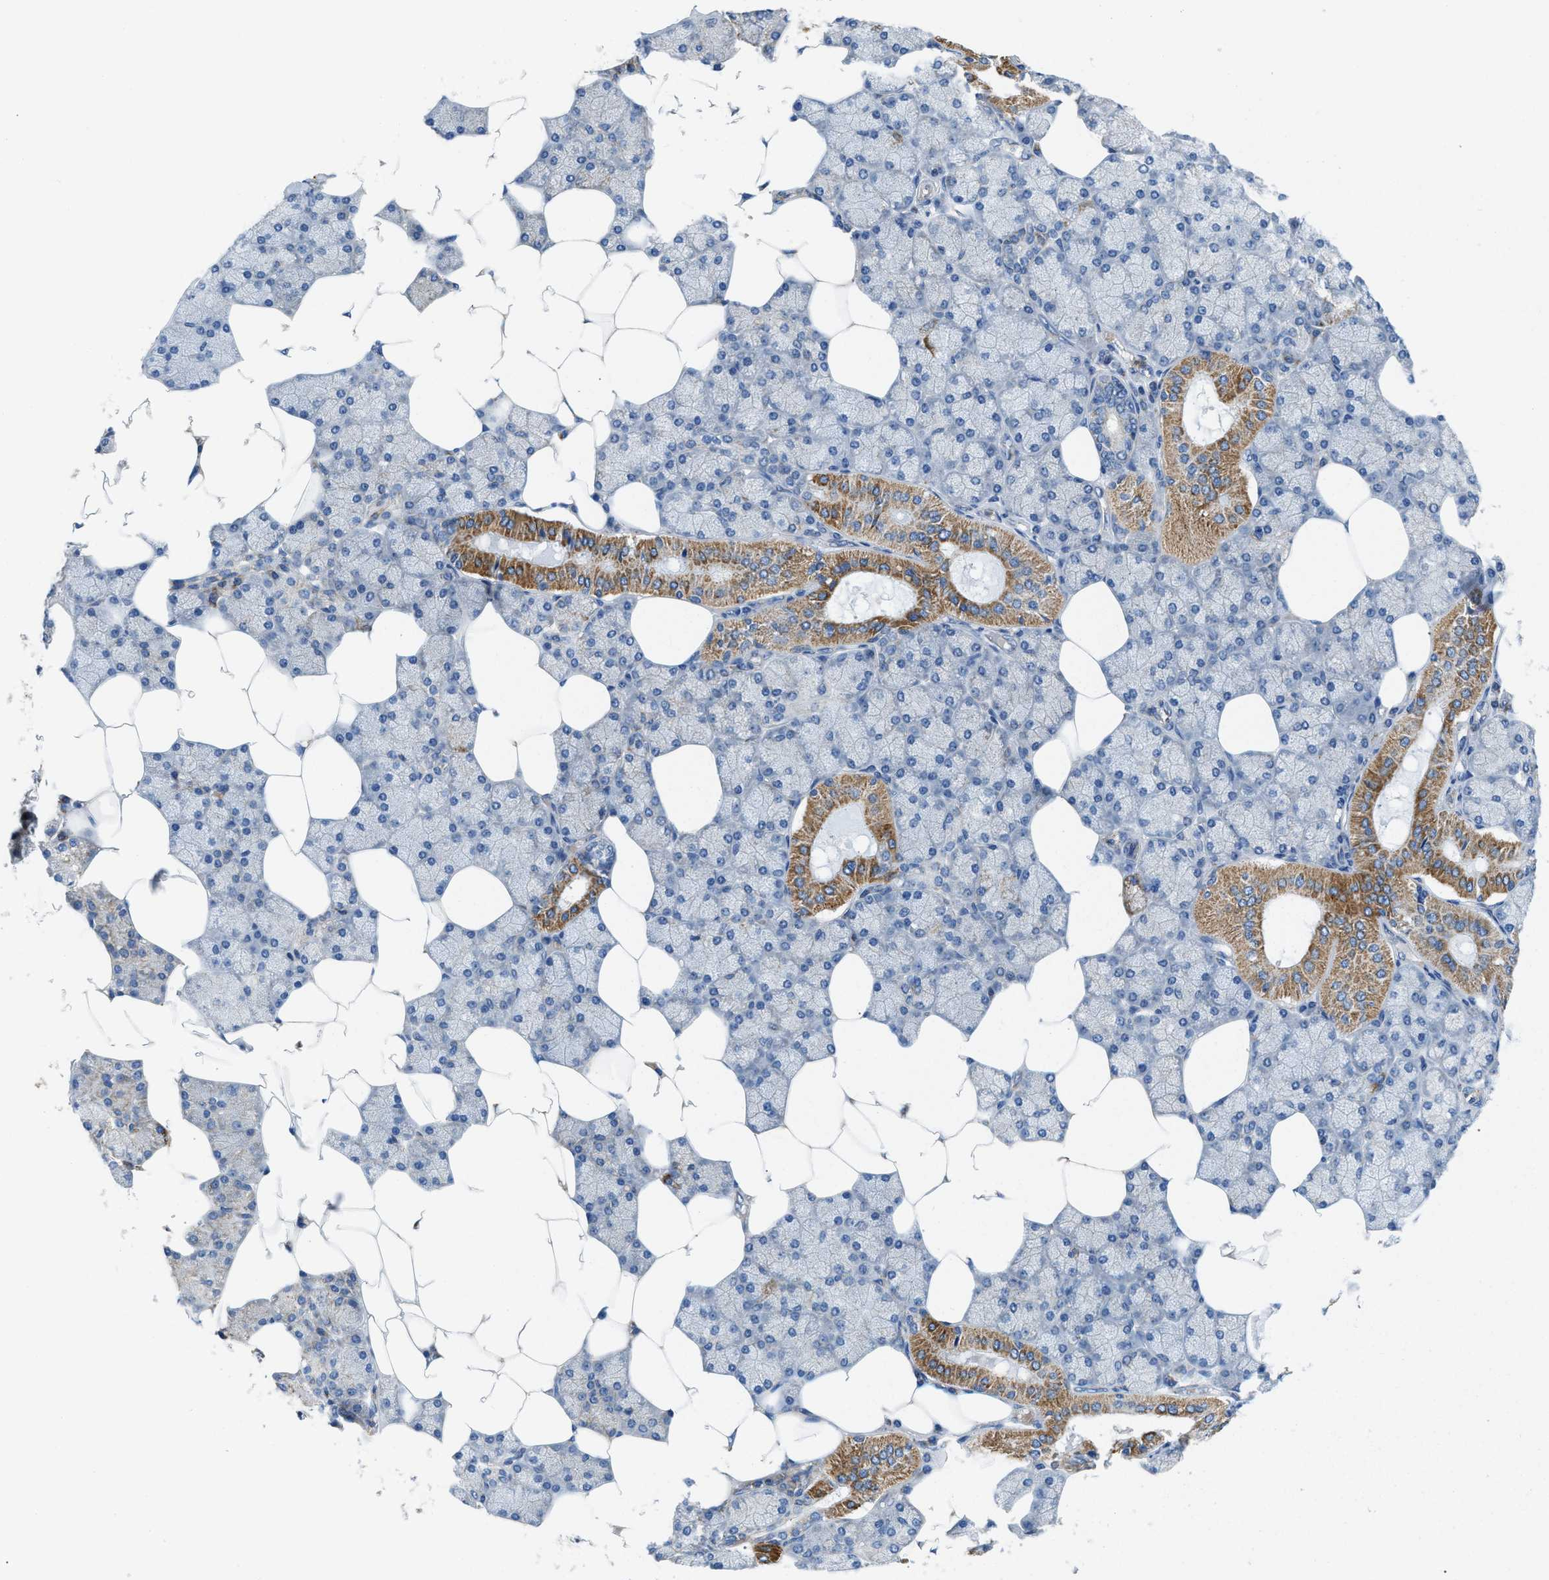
{"staining": {"intensity": "moderate", "quantity": "<25%", "location": "cytoplasmic/membranous"}, "tissue": "salivary gland", "cell_type": "Glandular cells", "image_type": "normal", "snomed": [{"axis": "morphology", "description": "Normal tissue, NOS"}, {"axis": "topography", "description": "Salivary gland"}], "caption": "This image shows immunohistochemistry staining of unremarkable human salivary gland, with low moderate cytoplasmic/membranous positivity in about <25% of glandular cells.", "gene": "SLC25A13", "patient": {"sex": "male", "age": 62}}